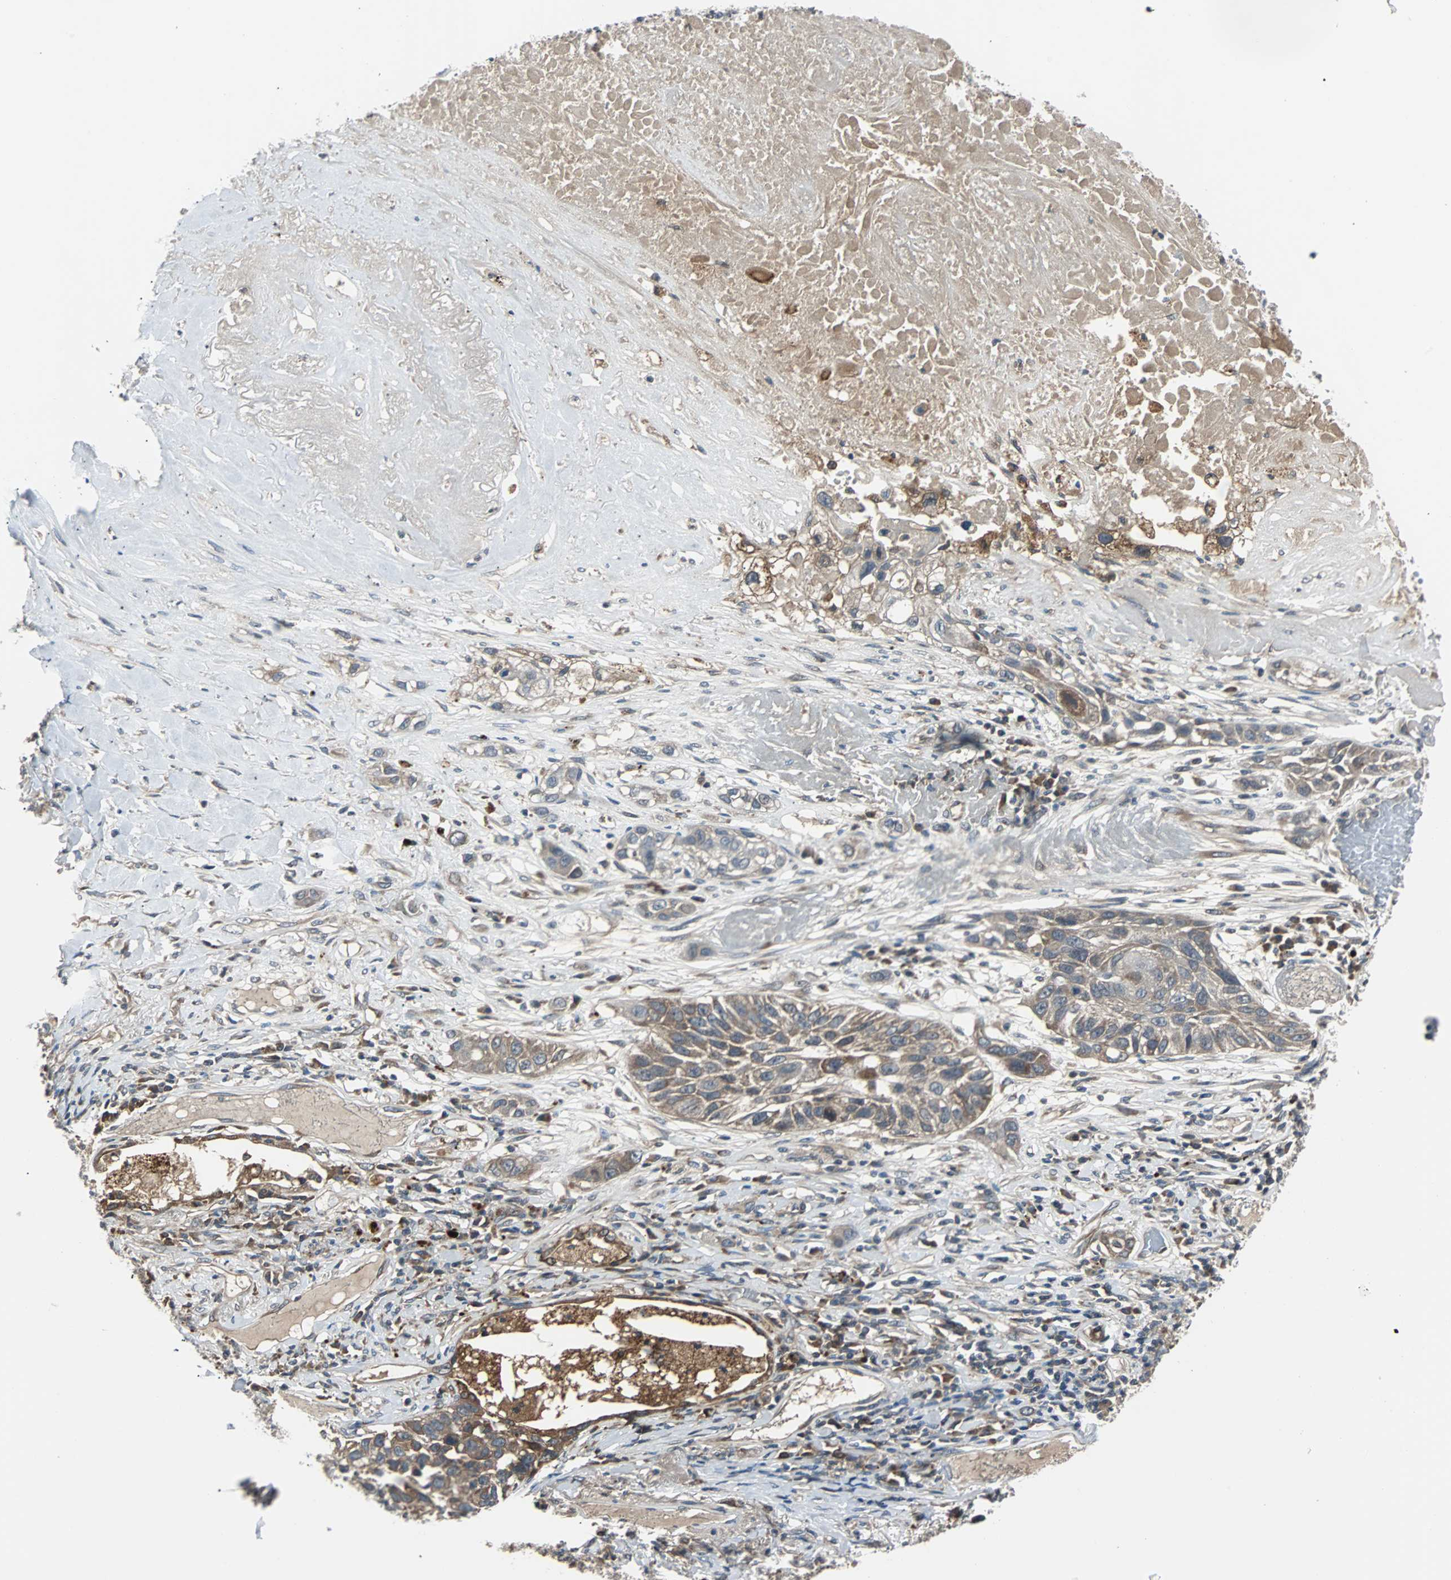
{"staining": {"intensity": "moderate", "quantity": "<25%", "location": "cytoplasmic/membranous"}, "tissue": "lung cancer", "cell_type": "Tumor cells", "image_type": "cancer", "snomed": [{"axis": "morphology", "description": "Squamous cell carcinoma, NOS"}, {"axis": "topography", "description": "Lung"}], "caption": "Approximately <25% of tumor cells in lung cancer (squamous cell carcinoma) demonstrate moderate cytoplasmic/membranous protein staining as visualized by brown immunohistochemical staining.", "gene": "ARF1", "patient": {"sex": "male", "age": 71}}